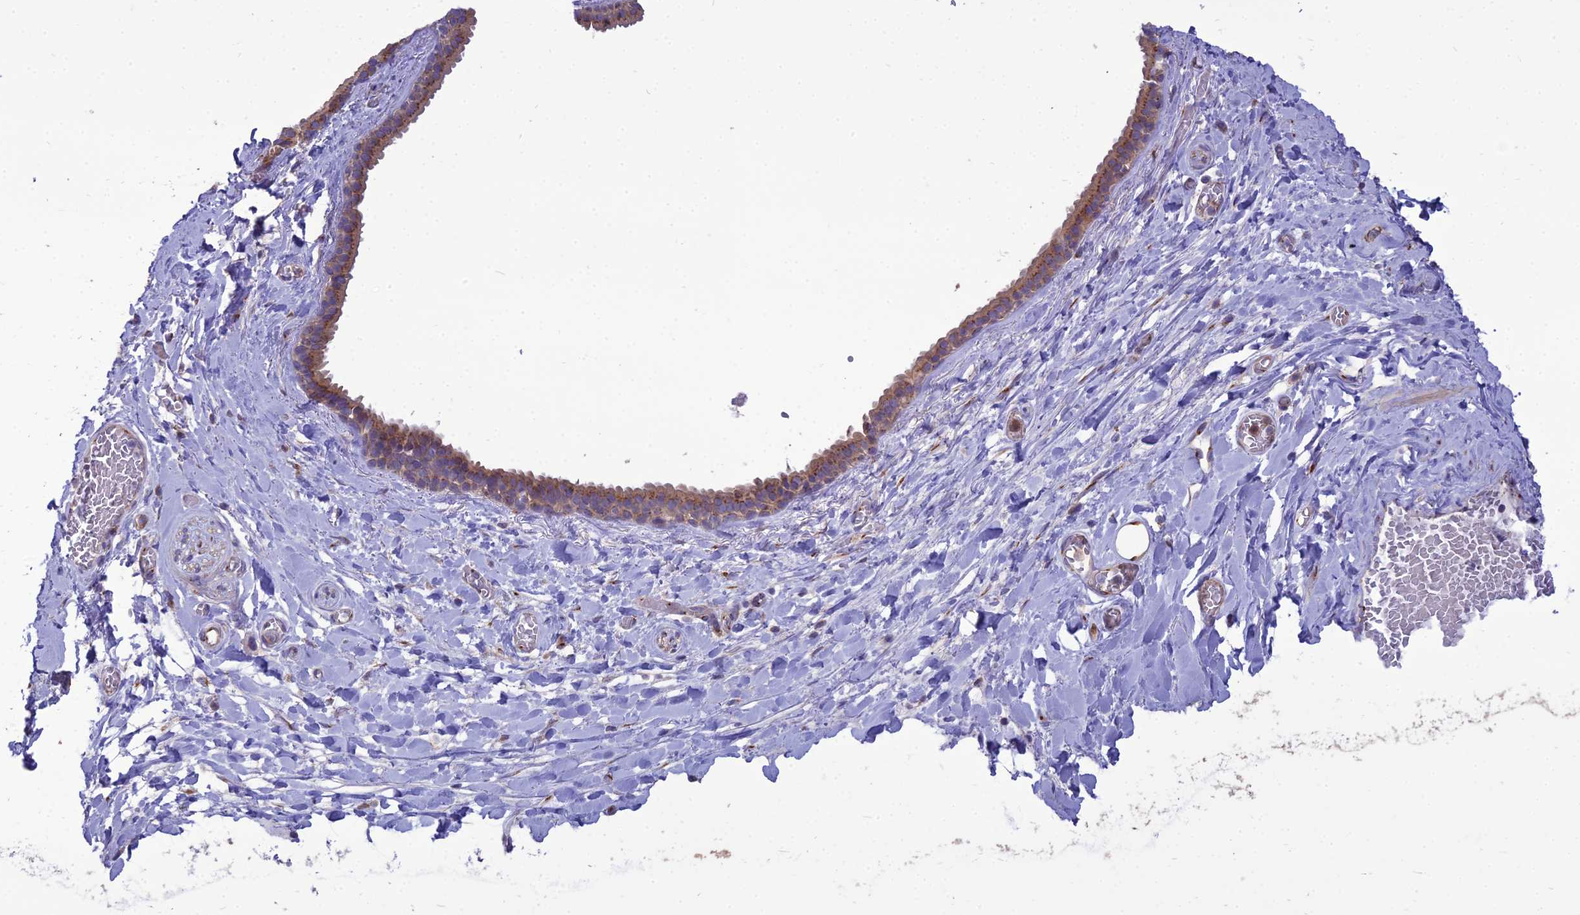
{"staining": {"intensity": "negative", "quantity": "none", "location": "none"}, "tissue": "adipose tissue", "cell_type": "Adipocytes", "image_type": "normal", "snomed": [{"axis": "morphology", "description": "Normal tissue, NOS"}, {"axis": "topography", "description": "Salivary gland"}, {"axis": "topography", "description": "Peripheral nerve tissue"}], "caption": "This is an IHC photomicrograph of benign human adipose tissue. There is no expression in adipocytes.", "gene": "SPRYD7", "patient": {"sex": "male", "age": 62}}